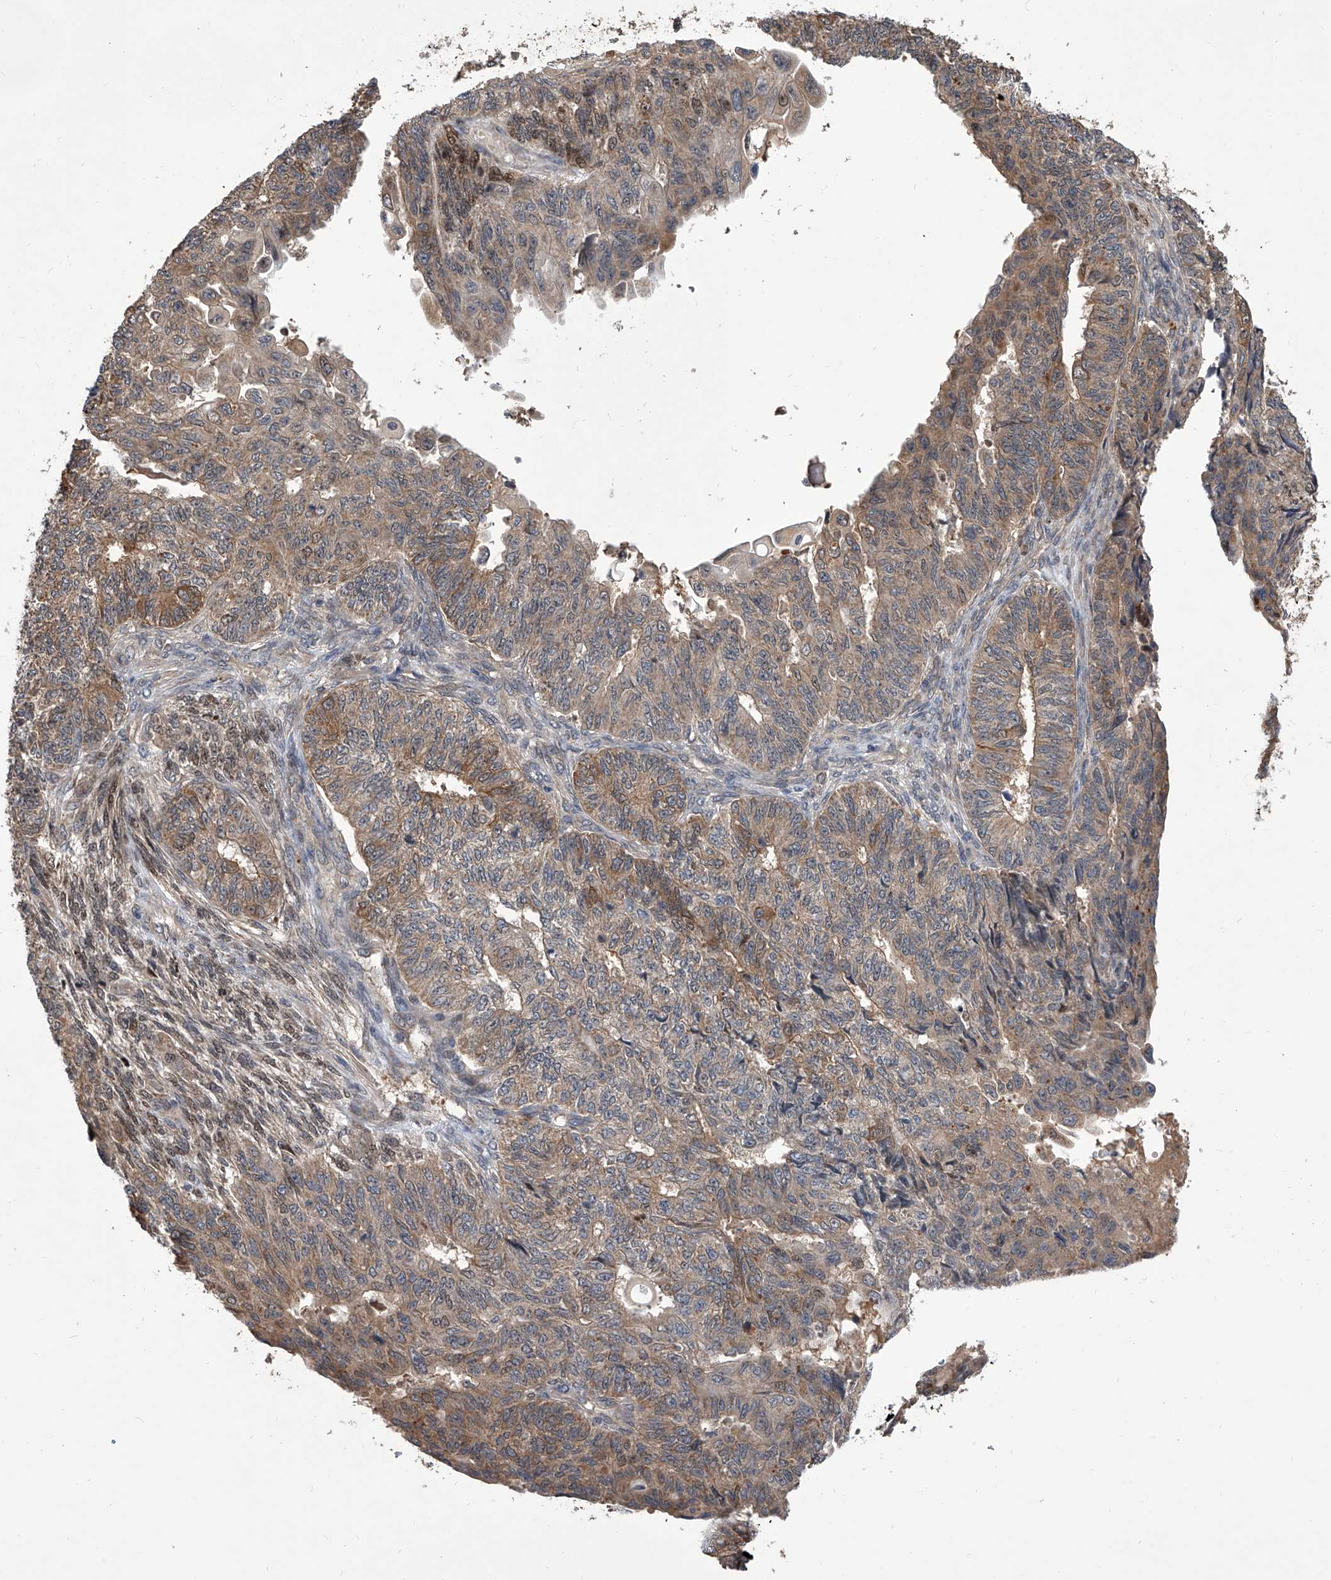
{"staining": {"intensity": "weak", "quantity": ">75%", "location": "cytoplasmic/membranous,nuclear"}, "tissue": "endometrial cancer", "cell_type": "Tumor cells", "image_type": "cancer", "snomed": [{"axis": "morphology", "description": "Adenocarcinoma, NOS"}, {"axis": "topography", "description": "Endometrium"}], "caption": "An immunohistochemistry (IHC) image of tumor tissue is shown. Protein staining in brown shows weak cytoplasmic/membranous and nuclear positivity in adenocarcinoma (endometrial) within tumor cells.", "gene": "GMDS", "patient": {"sex": "female", "age": 32}}